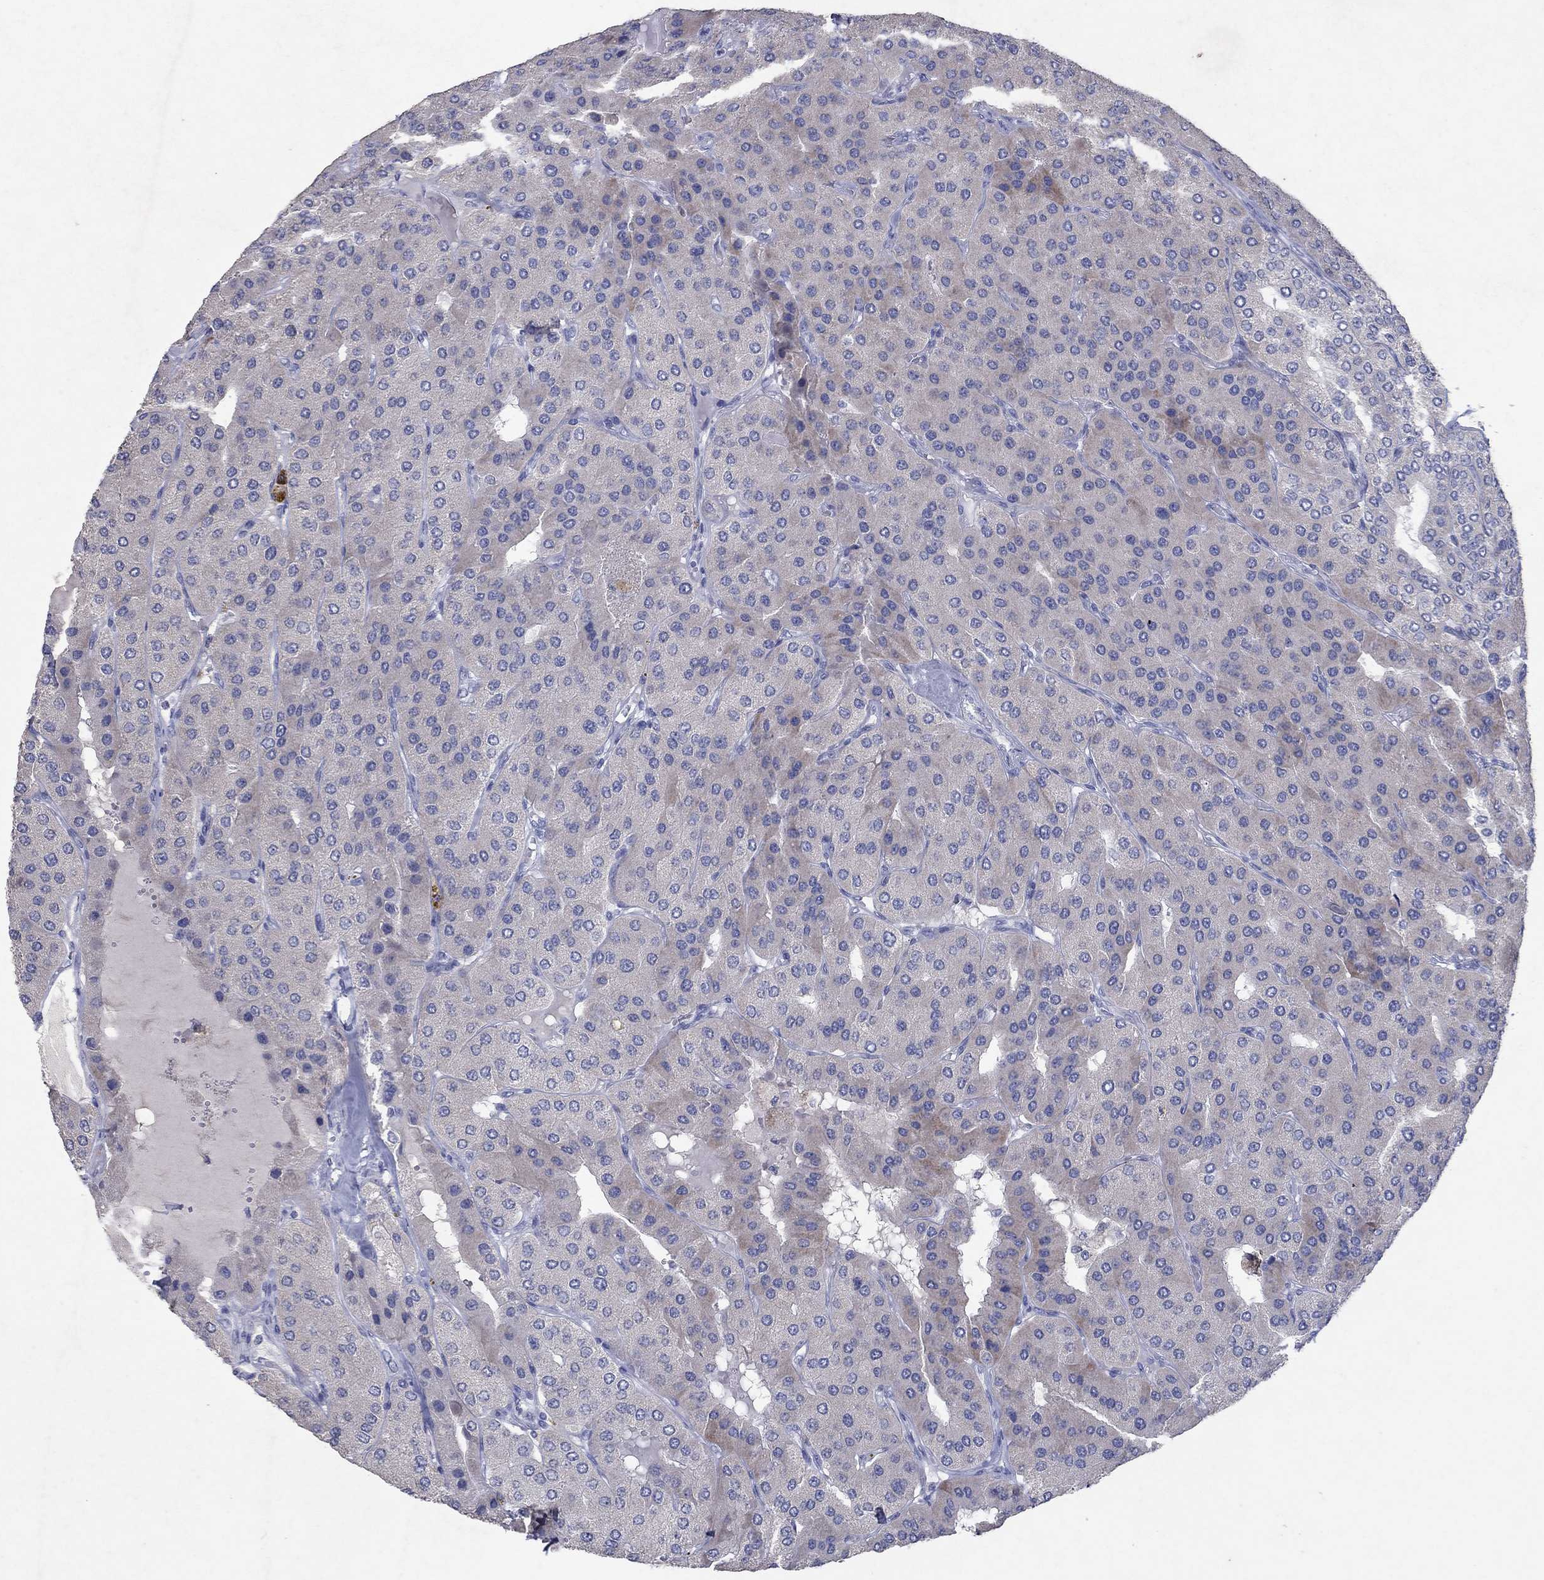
{"staining": {"intensity": "weak", "quantity": "<25%", "location": "cytoplasmic/membranous"}, "tissue": "parathyroid gland", "cell_type": "Glandular cells", "image_type": "normal", "snomed": [{"axis": "morphology", "description": "Normal tissue, NOS"}, {"axis": "morphology", "description": "Adenoma, NOS"}, {"axis": "topography", "description": "Parathyroid gland"}], "caption": "This photomicrograph is of normal parathyroid gland stained with immunohistochemistry (IHC) to label a protein in brown with the nuclei are counter-stained blue. There is no staining in glandular cells.", "gene": "KRT40", "patient": {"sex": "female", "age": 86}}